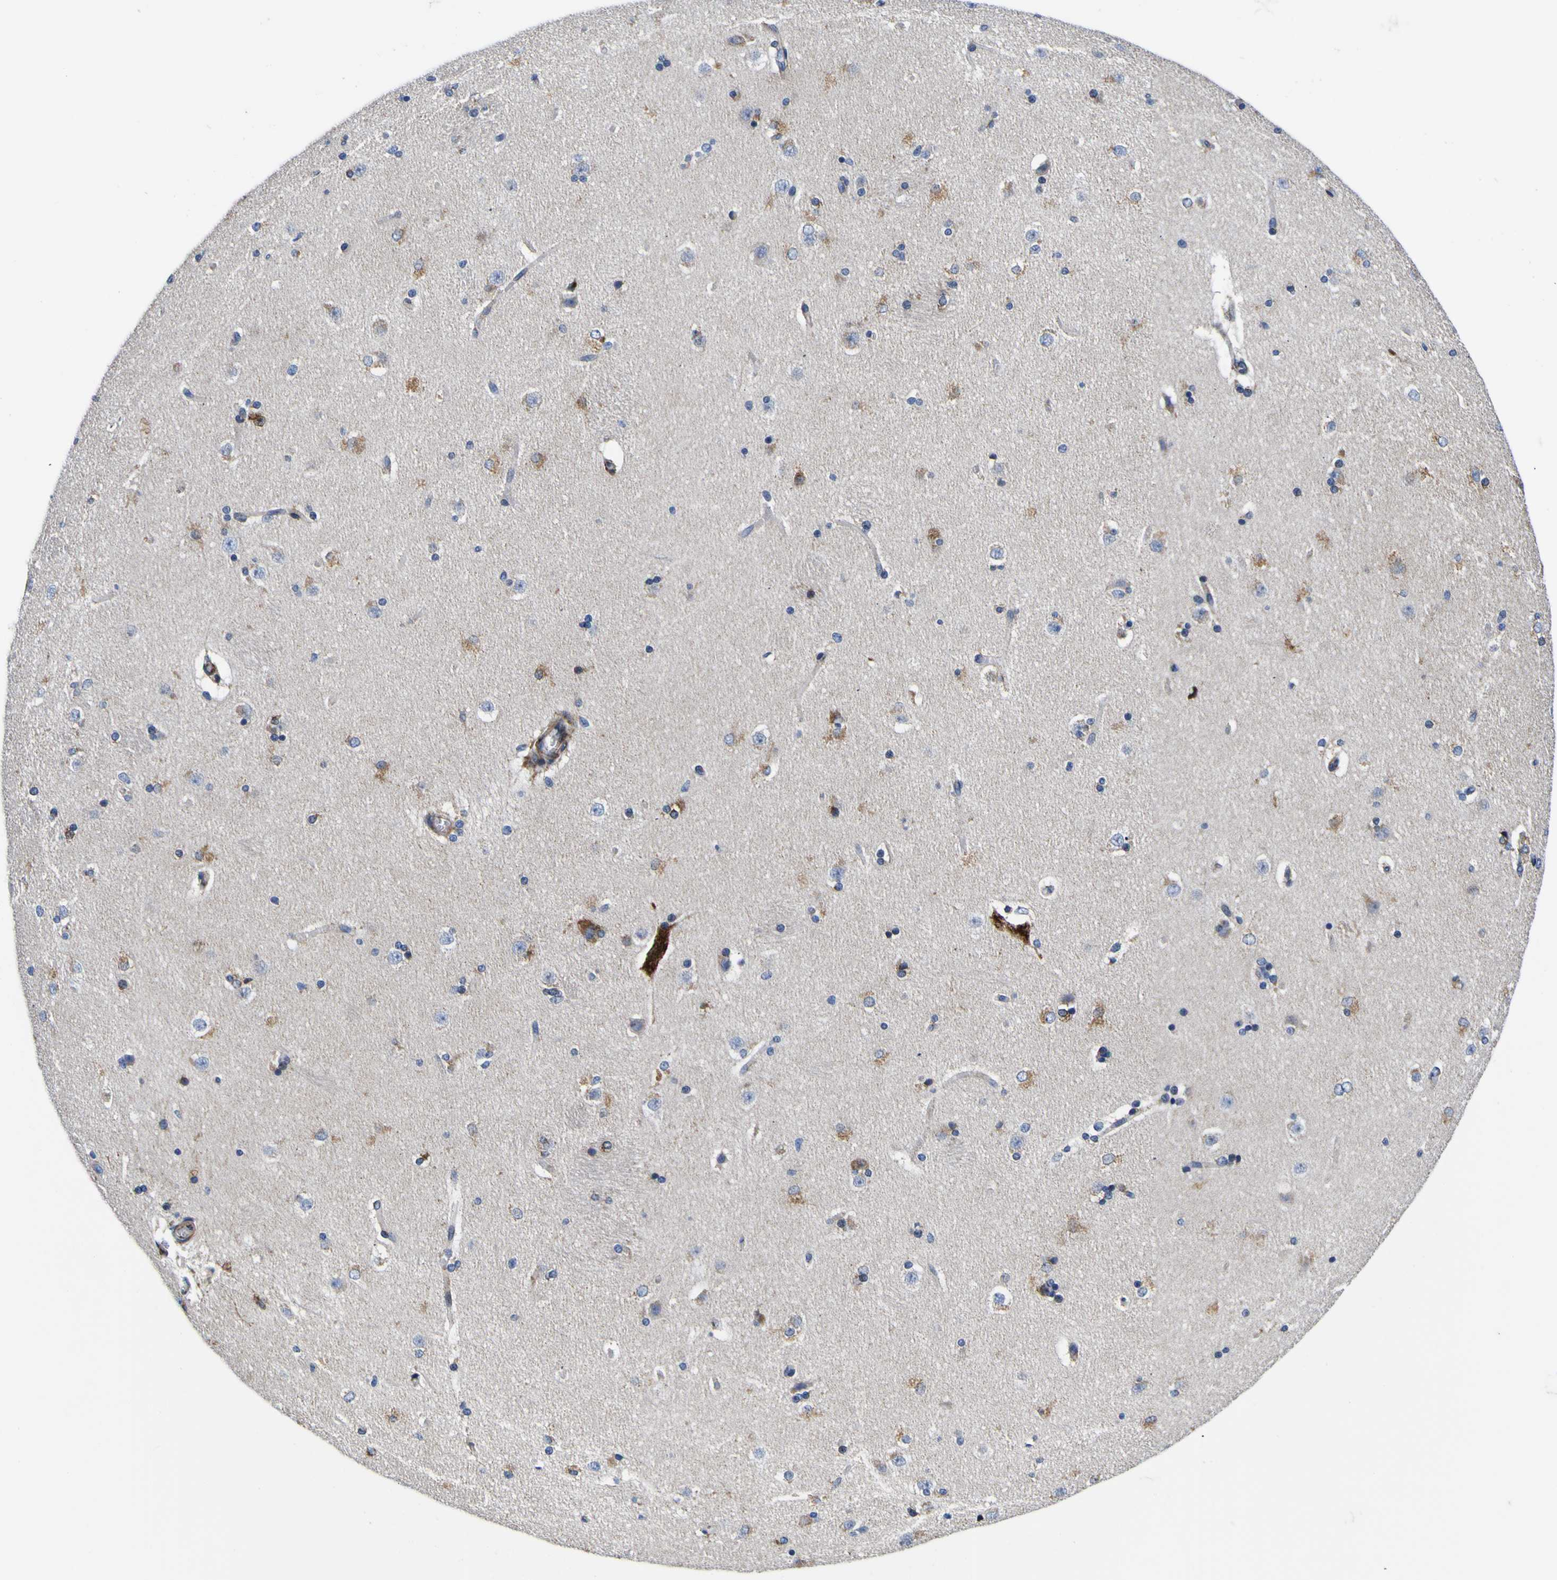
{"staining": {"intensity": "moderate", "quantity": "25%-75%", "location": "cytoplasmic/membranous"}, "tissue": "caudate", "cell_type": "Glial cells", "image_type": "normal", "snomed": [{"axis": "morphology", "description": "Normal tissue, NOS"}, {"axis": "topography", "description": "Lateral ventricle wall"}], "caption": "Immunohistochemical staining of normal caudate demonstrates moderate cytoplasmic/membranous protein staining in approximately 25%-75% of glial cells.", "gene": "SCD", "patient": {"sex": "female", "age": 19}}